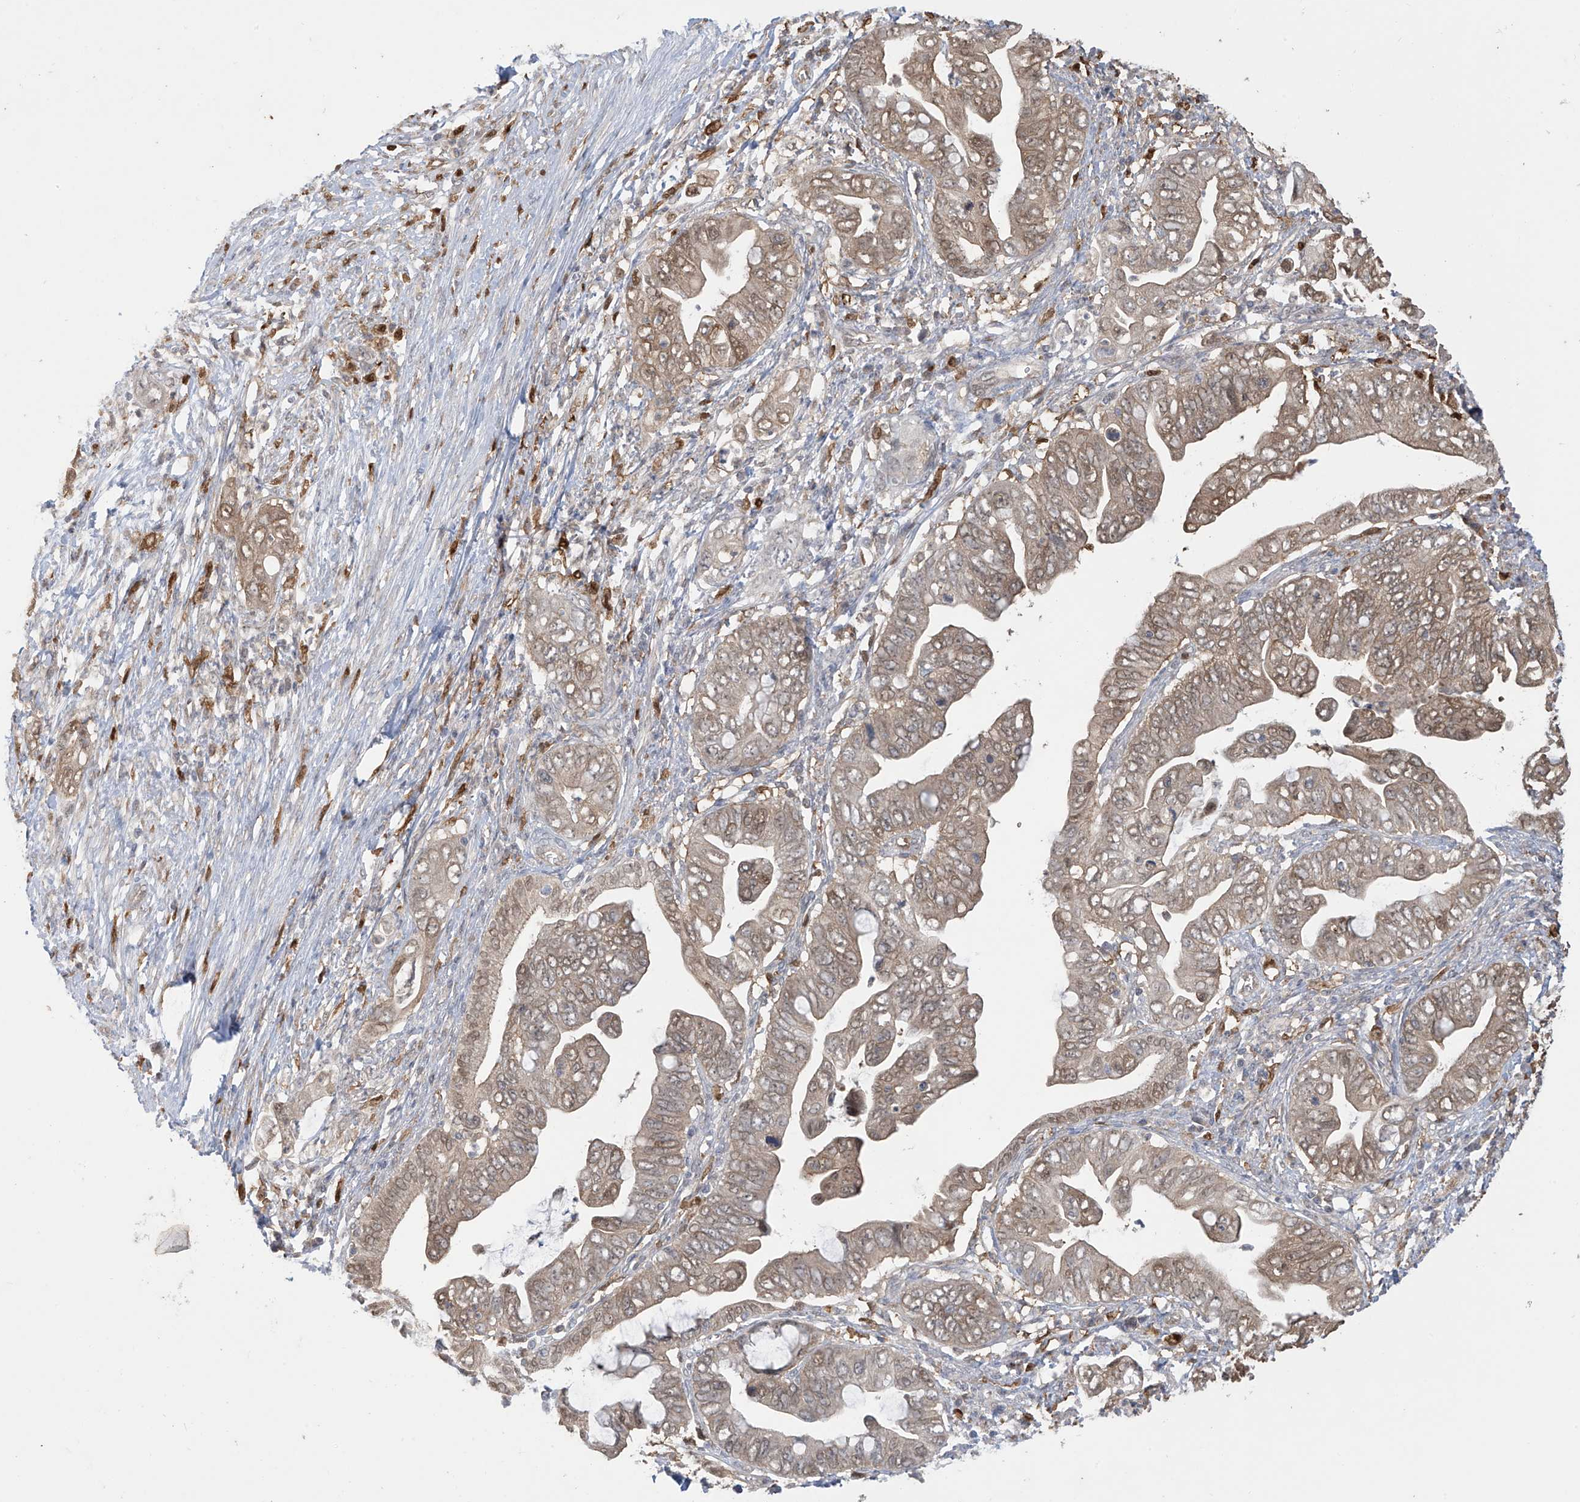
{"staining": {"intensity": "moderate", "quantity": ">75%", "location": "cytoplasmic/membranous,nuclear"}, "tissue": "pancreatic cancer", "cell_type": "Tumor cells", "image_type": "cancer", "snomed": [{"axis": "morphology", "description": "Adenocarcinoma, NOS"}, {"axis": "topography", "description": "Pancreas"}], "caption": "Approximately >75% of tumor cells in adenocarcinoma (pancreatic) exhibit moderate cytoplasmic/membranous and nuclear protein staining as visualized by brown immunohistochemical staining.", "gene": "IDH1", "patient": {"sex": "male", "age": 75}}